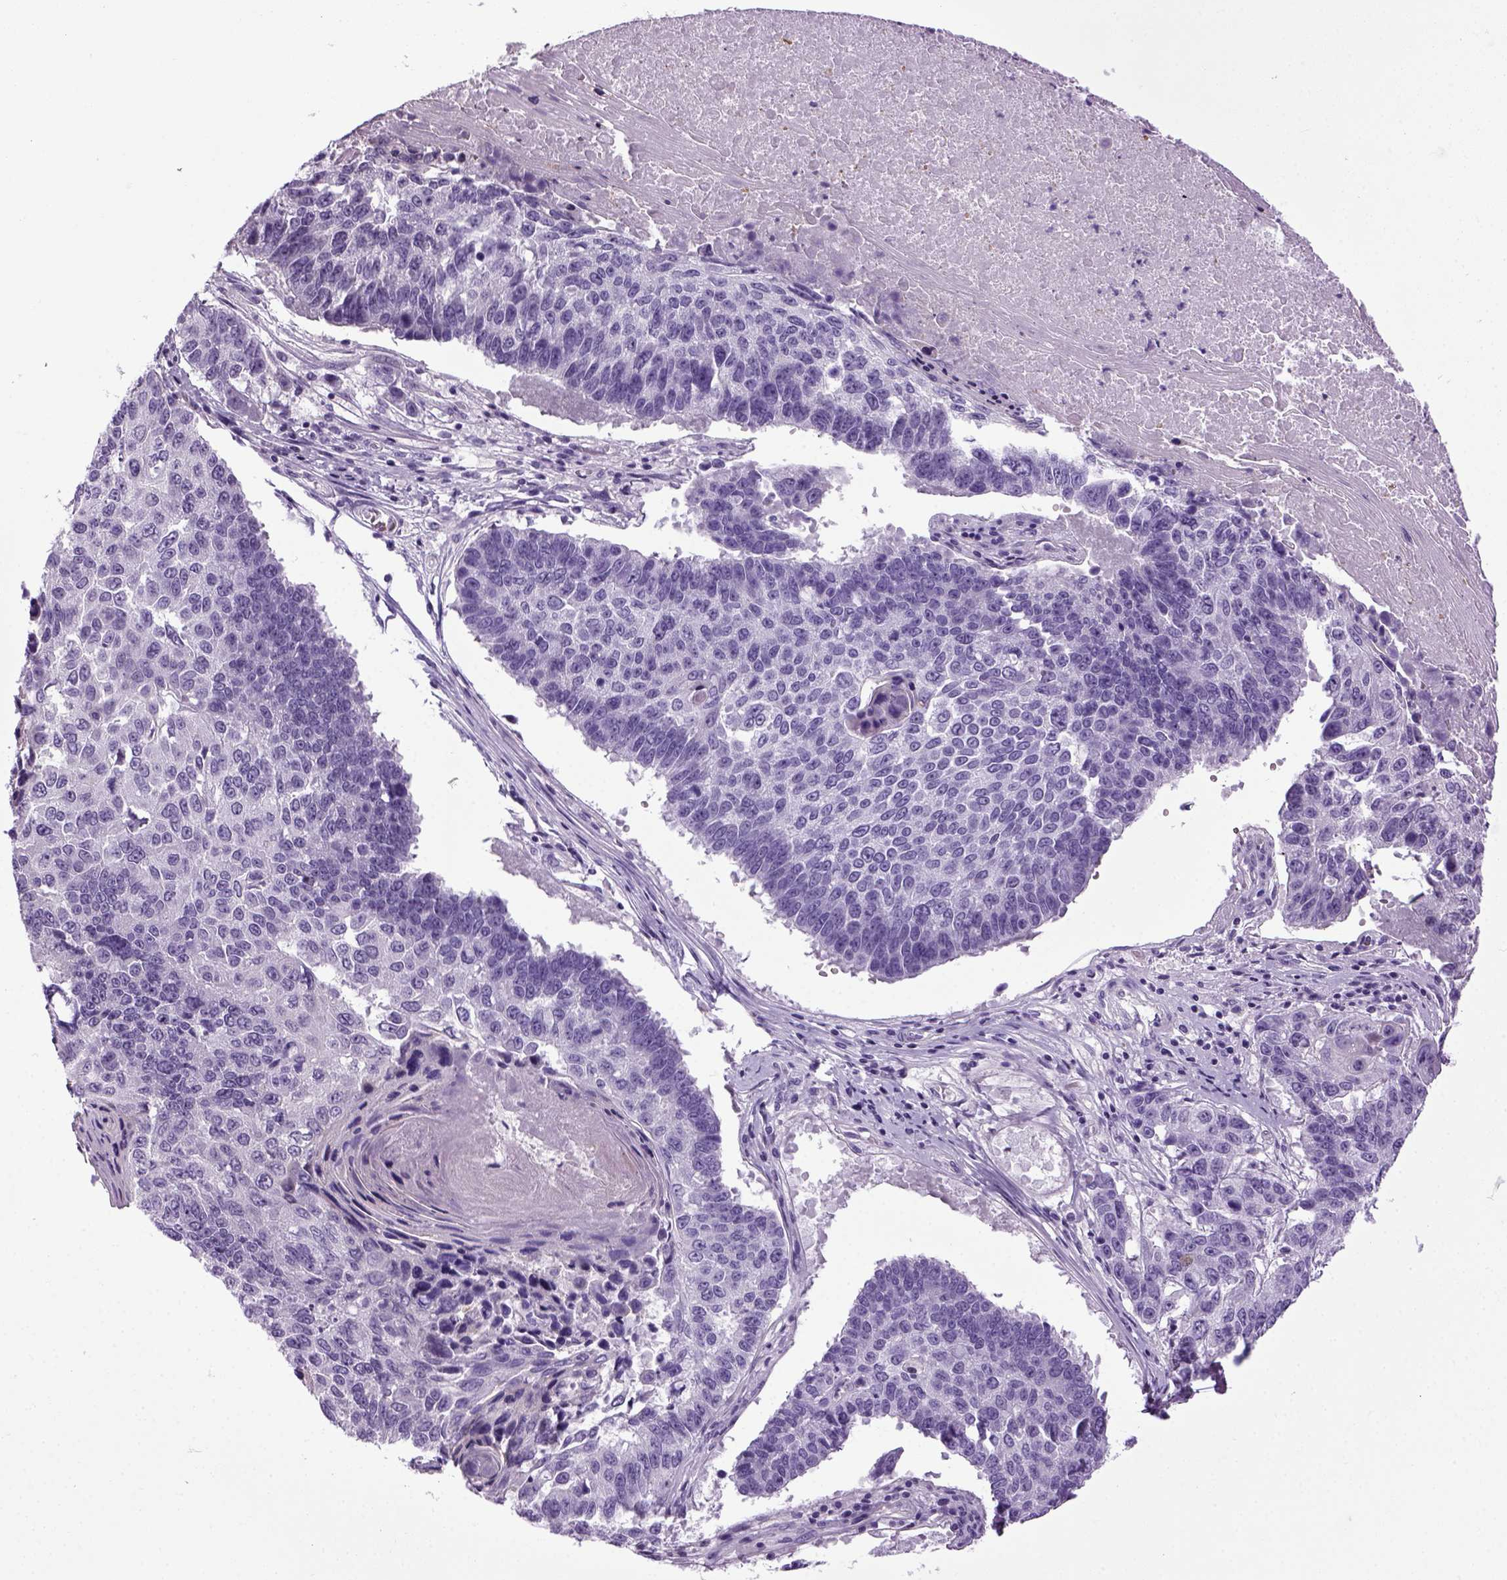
{"staining": {"intensity": "negative", "quantity": "none", "location": "none"}, "tissue": "lung cancer", "cell_type": "Tumor cells", "image_type": "cancer", "snomed": [{"axis": "morphology", "description": "Squamous cell carcinoma, NOS"}, {"axis": "topography", "description": "Lung"}], "caption": "Human lung cancer stained for a protein using immunohistochemistry displays no expression in tumor cells.", "gene": "HMCN2", "patient": {"sex": "male", "age": 73}}